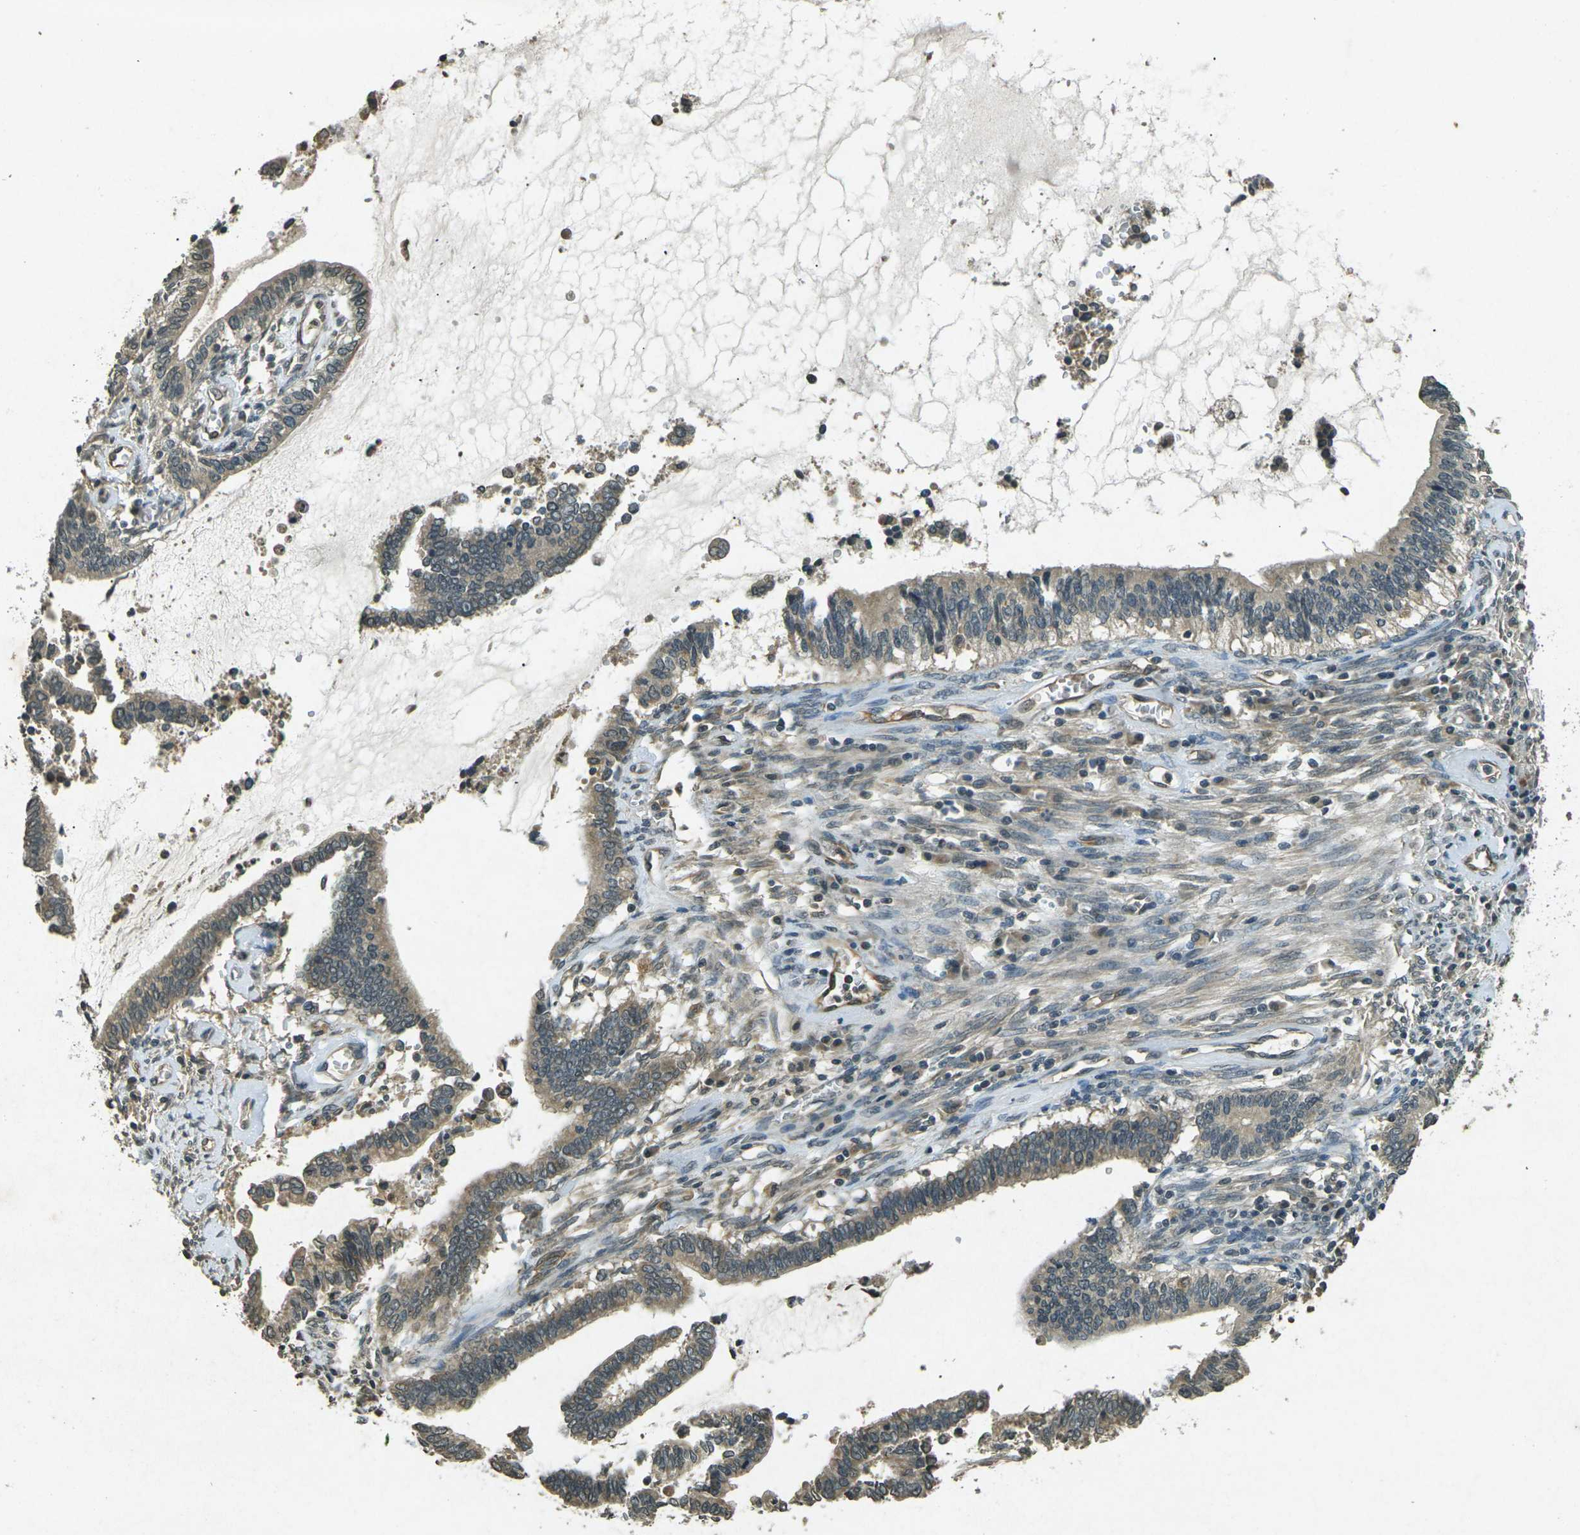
{"staining": {"intensity": "moderate", "quantity": ">75%", "location": "cytoplasmic/membranous"}, "tissue": "cervical cancer", "cell_type": "Tumor cells", "image_type": "cancer", "snomed": [{"axis": "morphology", "description": "Adenocarcinoma, NOS"}, {"axis": "topography", "description": "Cervix"}], "caption": "Moderate cytoplasmic/membranous expression is present in about >75% of tumor cells in cervical adenocarcinoma.", "gene": "PDE2A", "patient": {"sex": "female", "age": 44}}